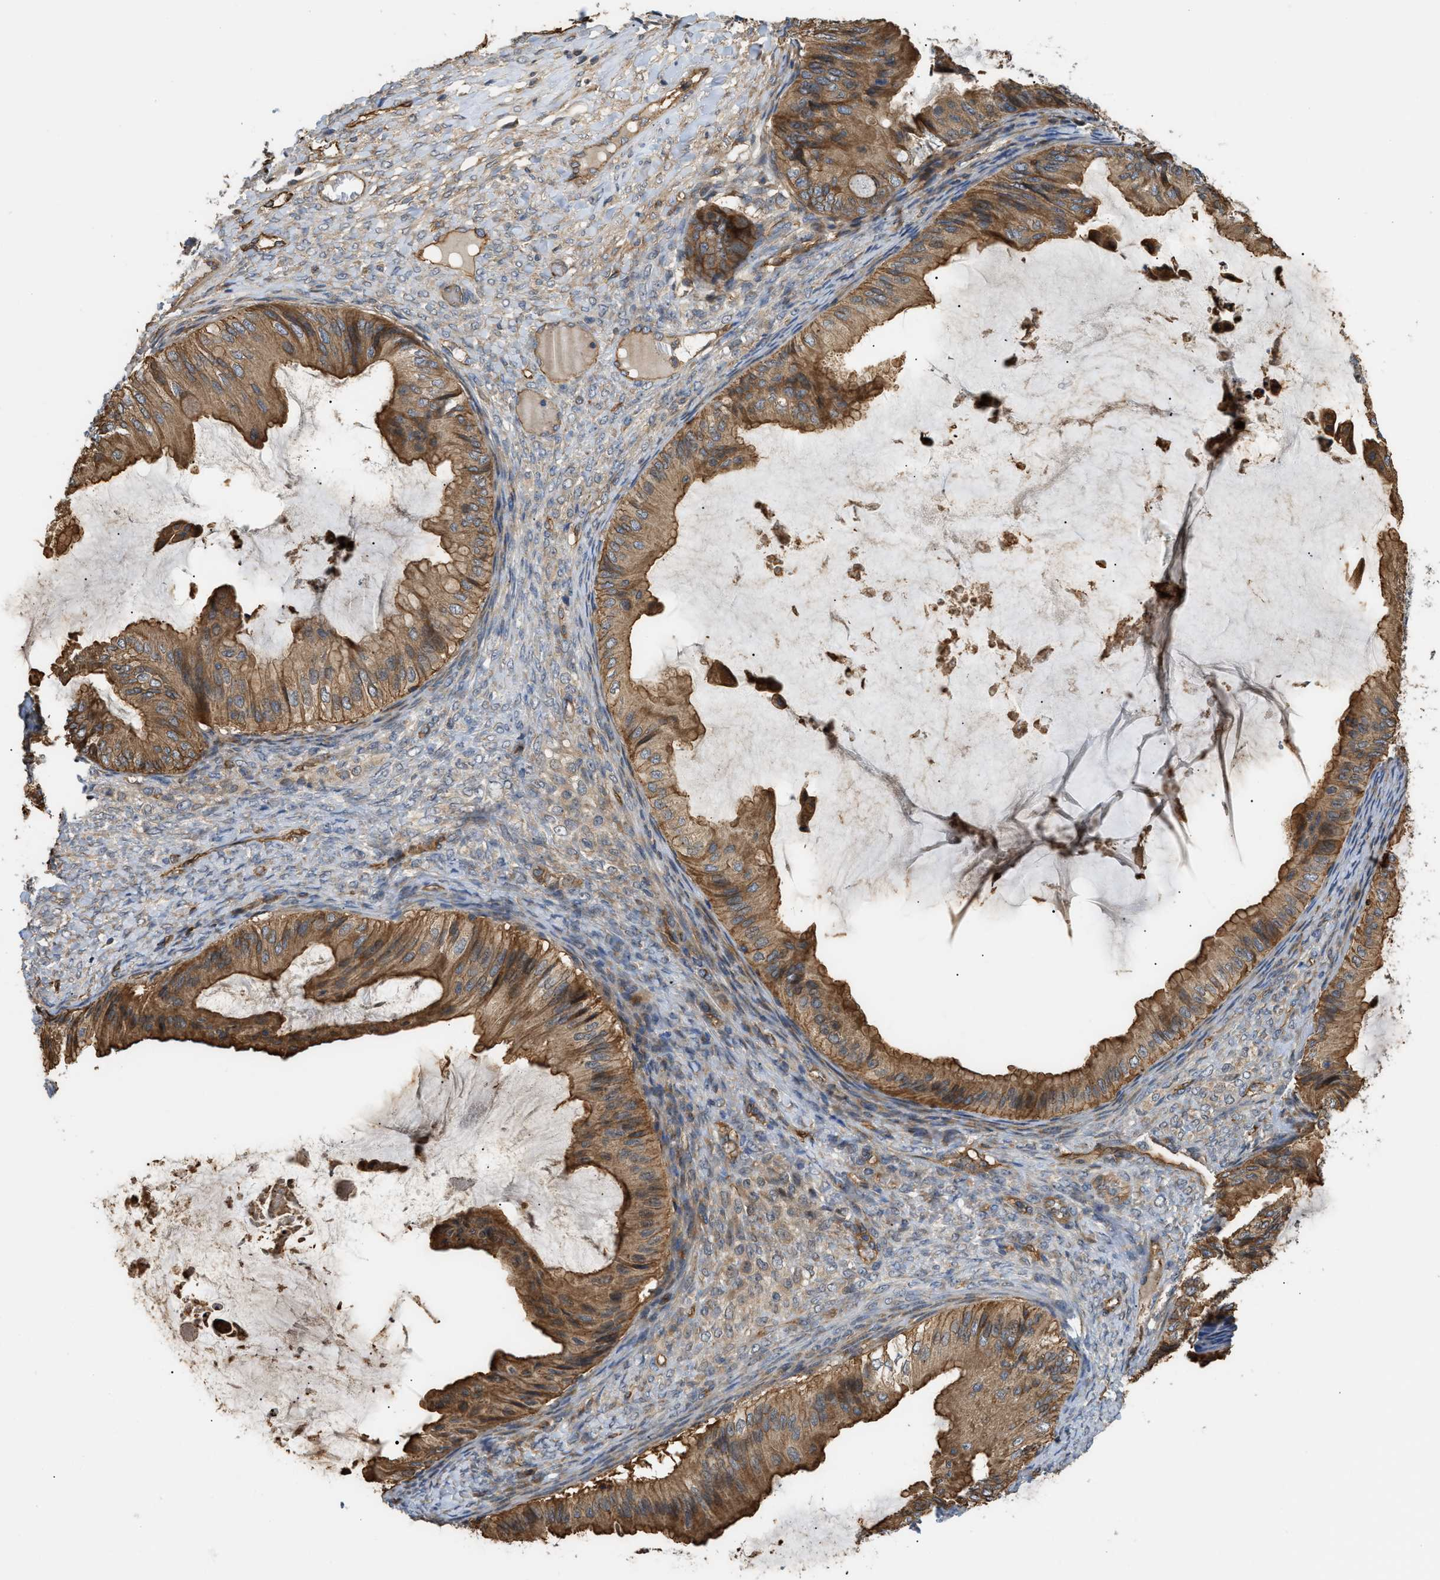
{"staining": {"intensity": "moderate", "quantity": ">75%", "location": "cytoplasmic/membranous"}, "tissue": "ovarian cancer", "cell_type": "Tumor cells", "image_type": "cancer", "snomed": [{"axis": "morphology", "description": "Cystadenocarcinoma, mucinous, NOS"}, {"axis": "topography", "description": "Ovary"}], "caption": "IHC histopathology image of neoplastic tissue: human ovarian mucinous cystadenocarcinoma stained using immunohistochemistry shows medium levels of moderate protein expression localized specifically in the cytoplasmic/membranous of tumor cells, appearing as a cytoplasmic/membranous brown color.", "gene": "DDHD2", "patient": {"sex": "female", "age": 61}}